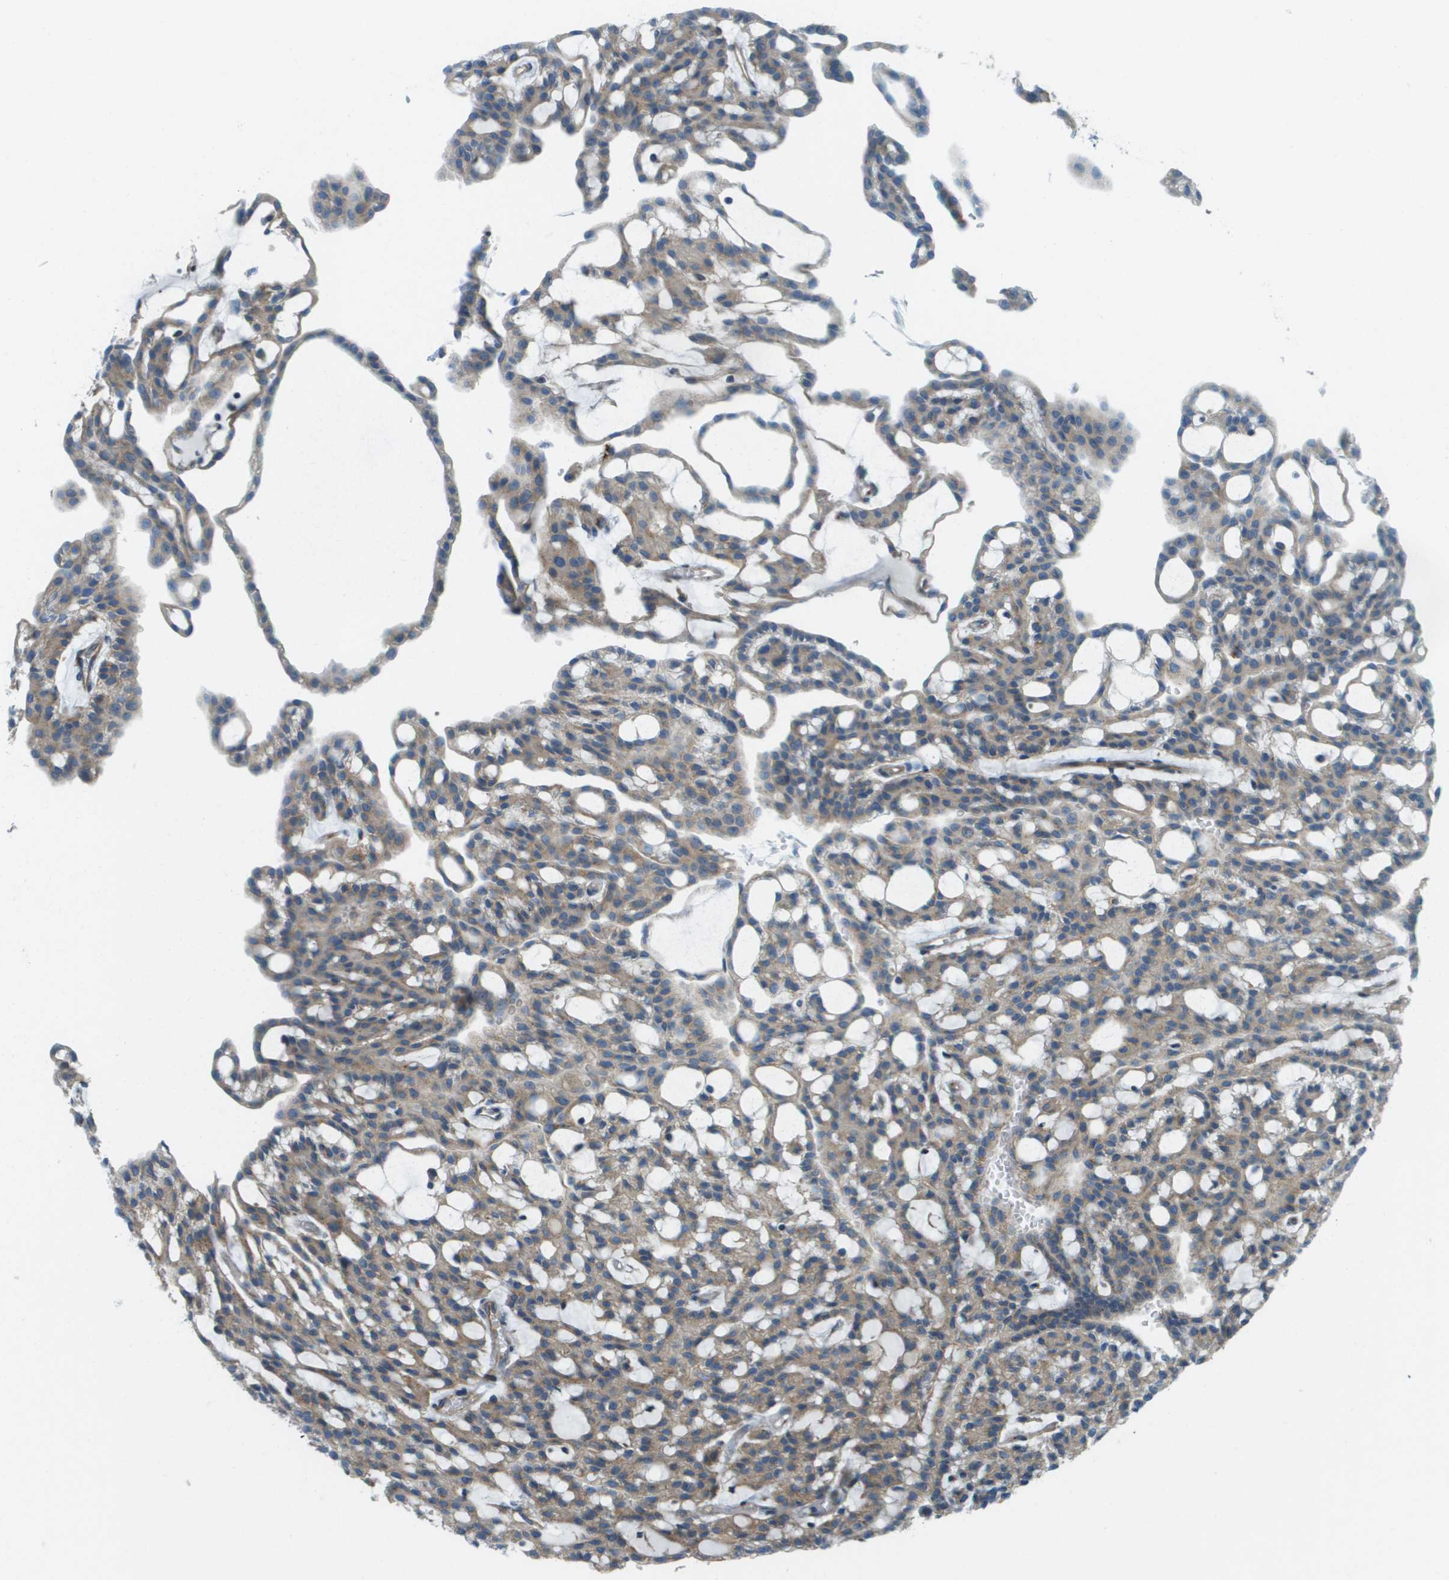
{"staining": {"intensity": "weak", "quantity": ">75%", "location": "cytoplasmic/membranous"}, "tissue": "renal cancer", "cell_type": "Tumor cells", "image_type": "cancer", "snomed": [{"axis": "morphology", "description": "Adenocarcinoma, NOS"}, {"axis": "topography", "description": "Kidney"}], "caption": "Renal cancer (adenocarcinoma) stained with immunohistochemistry (IHC) displays weak cytoplasmic/membranous staining in about >75% of tumor cells.", "gene": "ACBD3", "patient": {"sex": "male", "age": 63}}